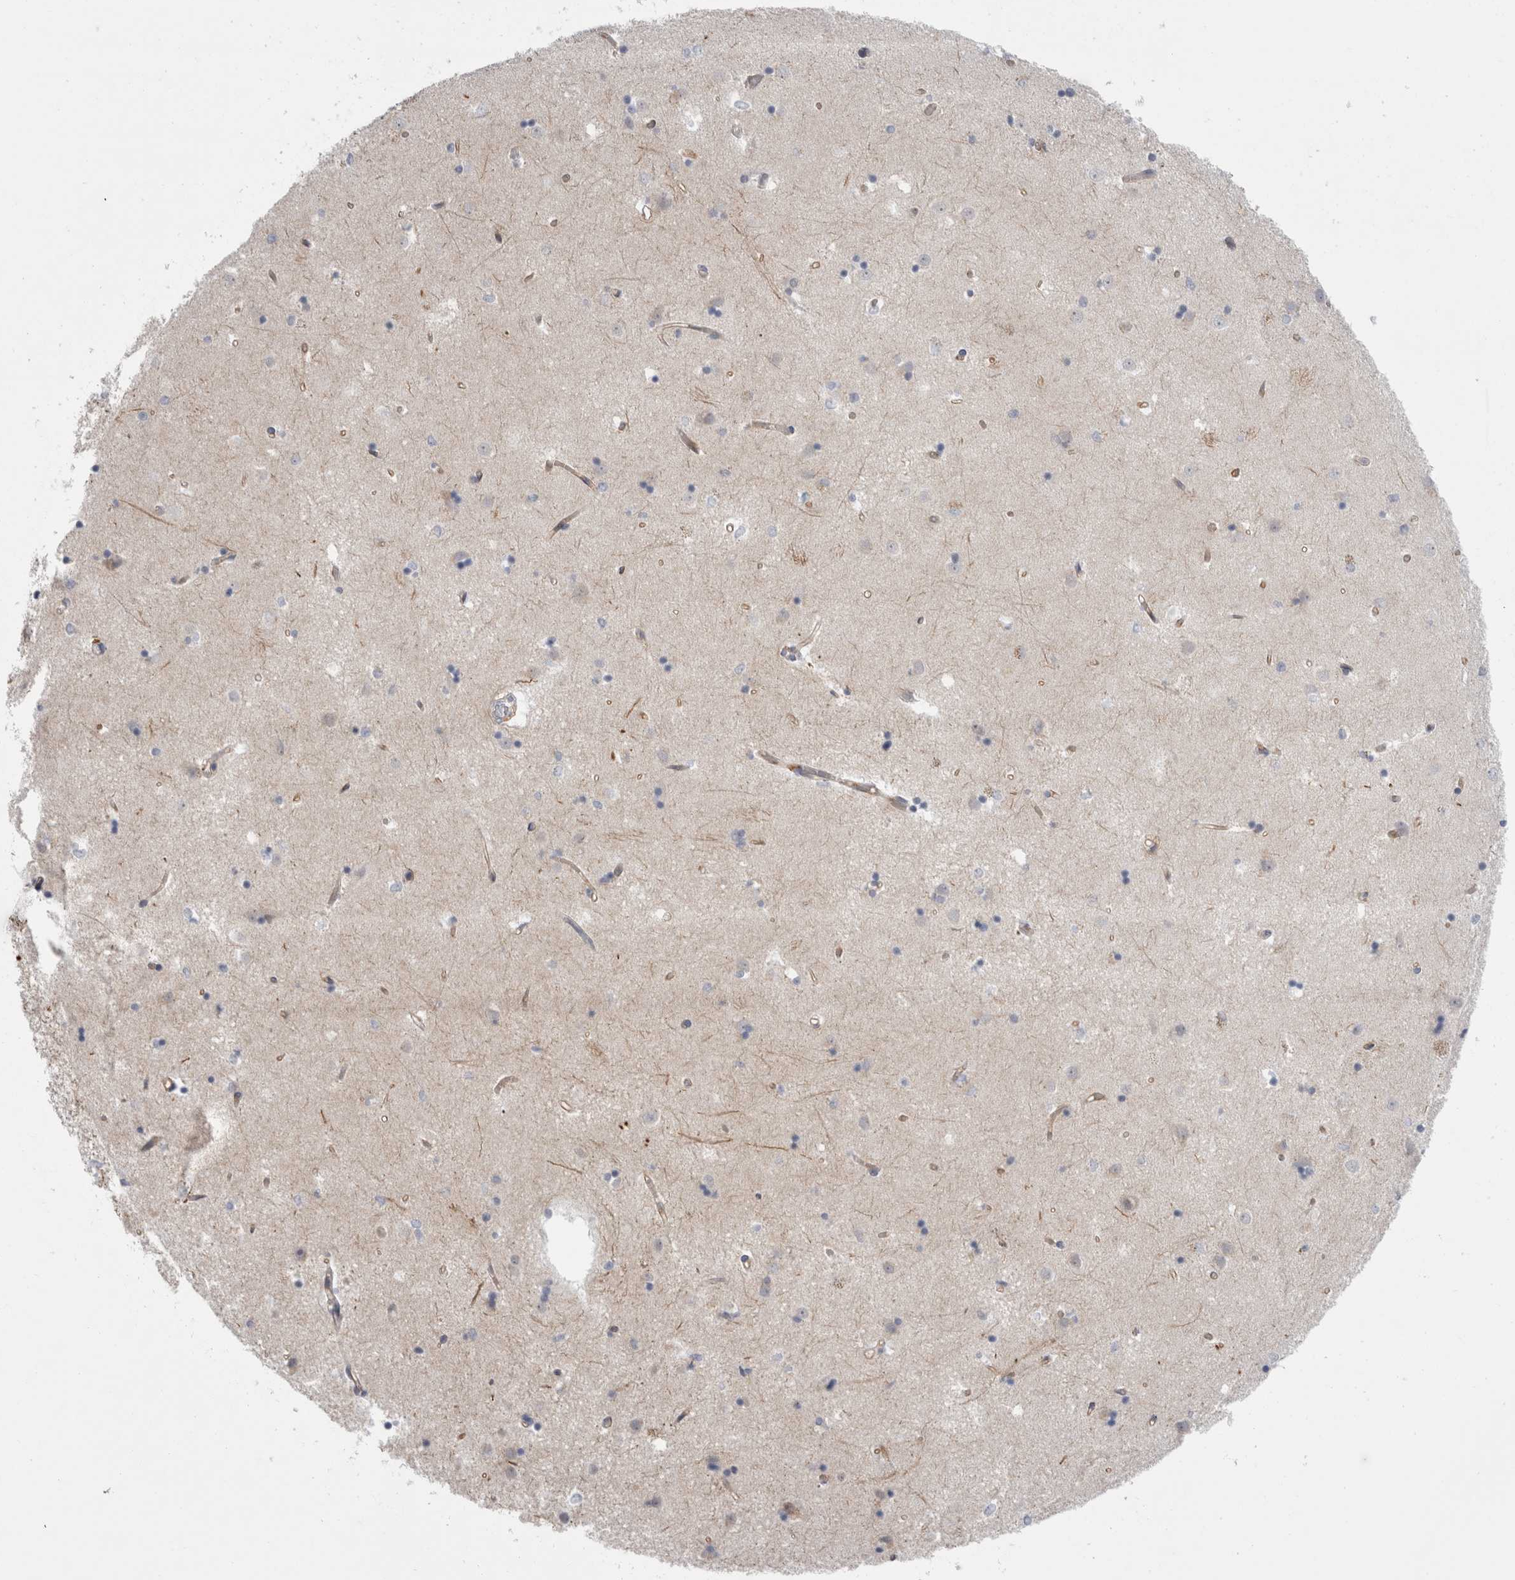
{"staining": {"intensity": "negative", "quantity": "none", "location": "none"}, "tissue": "caudate", "cell_type": "Glial cells", "image_type": "normal", "snomed": [{"axis": "morphology", "description": "Normal tissue, NOS"}, {"axis": "topography", "description": "Lateral ventricle wall"}], "caption": "The immunohistochemistry (IHC) micrograph has no significant staining in glial cells of caudate.", "gene": "ANKMY1", "patient": {"sex": "male", "age": 45}}